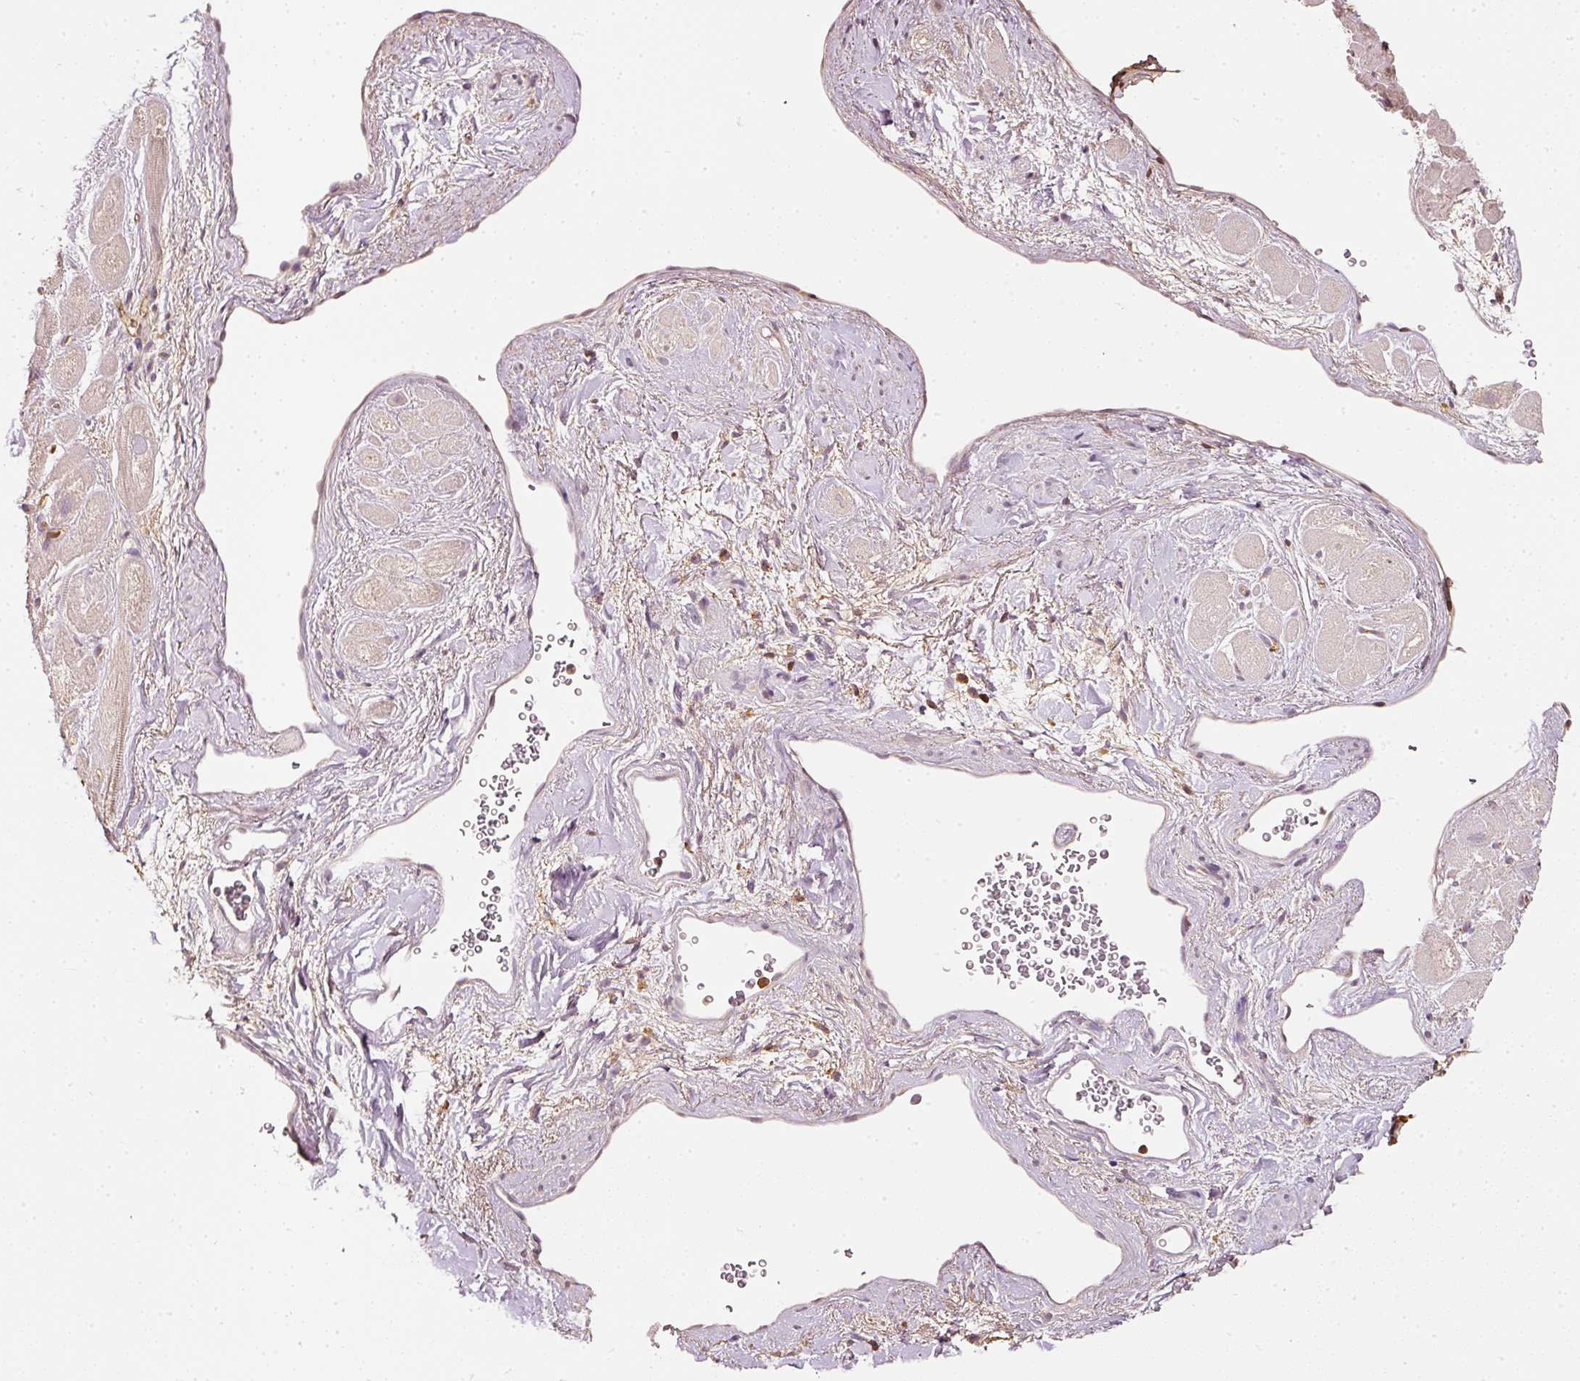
{"staining": {"intensity": "weak", "quantity": "25%-75%", "location": "cytoplasmic/membranous"}, "tissue": "heart muscle", "cell_type": "Cardiomyocytes", "image_type": "normal", "snomed": [{"axis": "morphology", "description": "Normal tissue, NOS"}, {"axis": "topography", "description": "Heart"}], "caption": "Protein analysis of benign heart muscle reveals weak cytoplasmic/membranous staining in approximately 25%-75% of cardiomyocytes.", "gene": "EVL", "patient": {"sex": "male", "age": 49}}